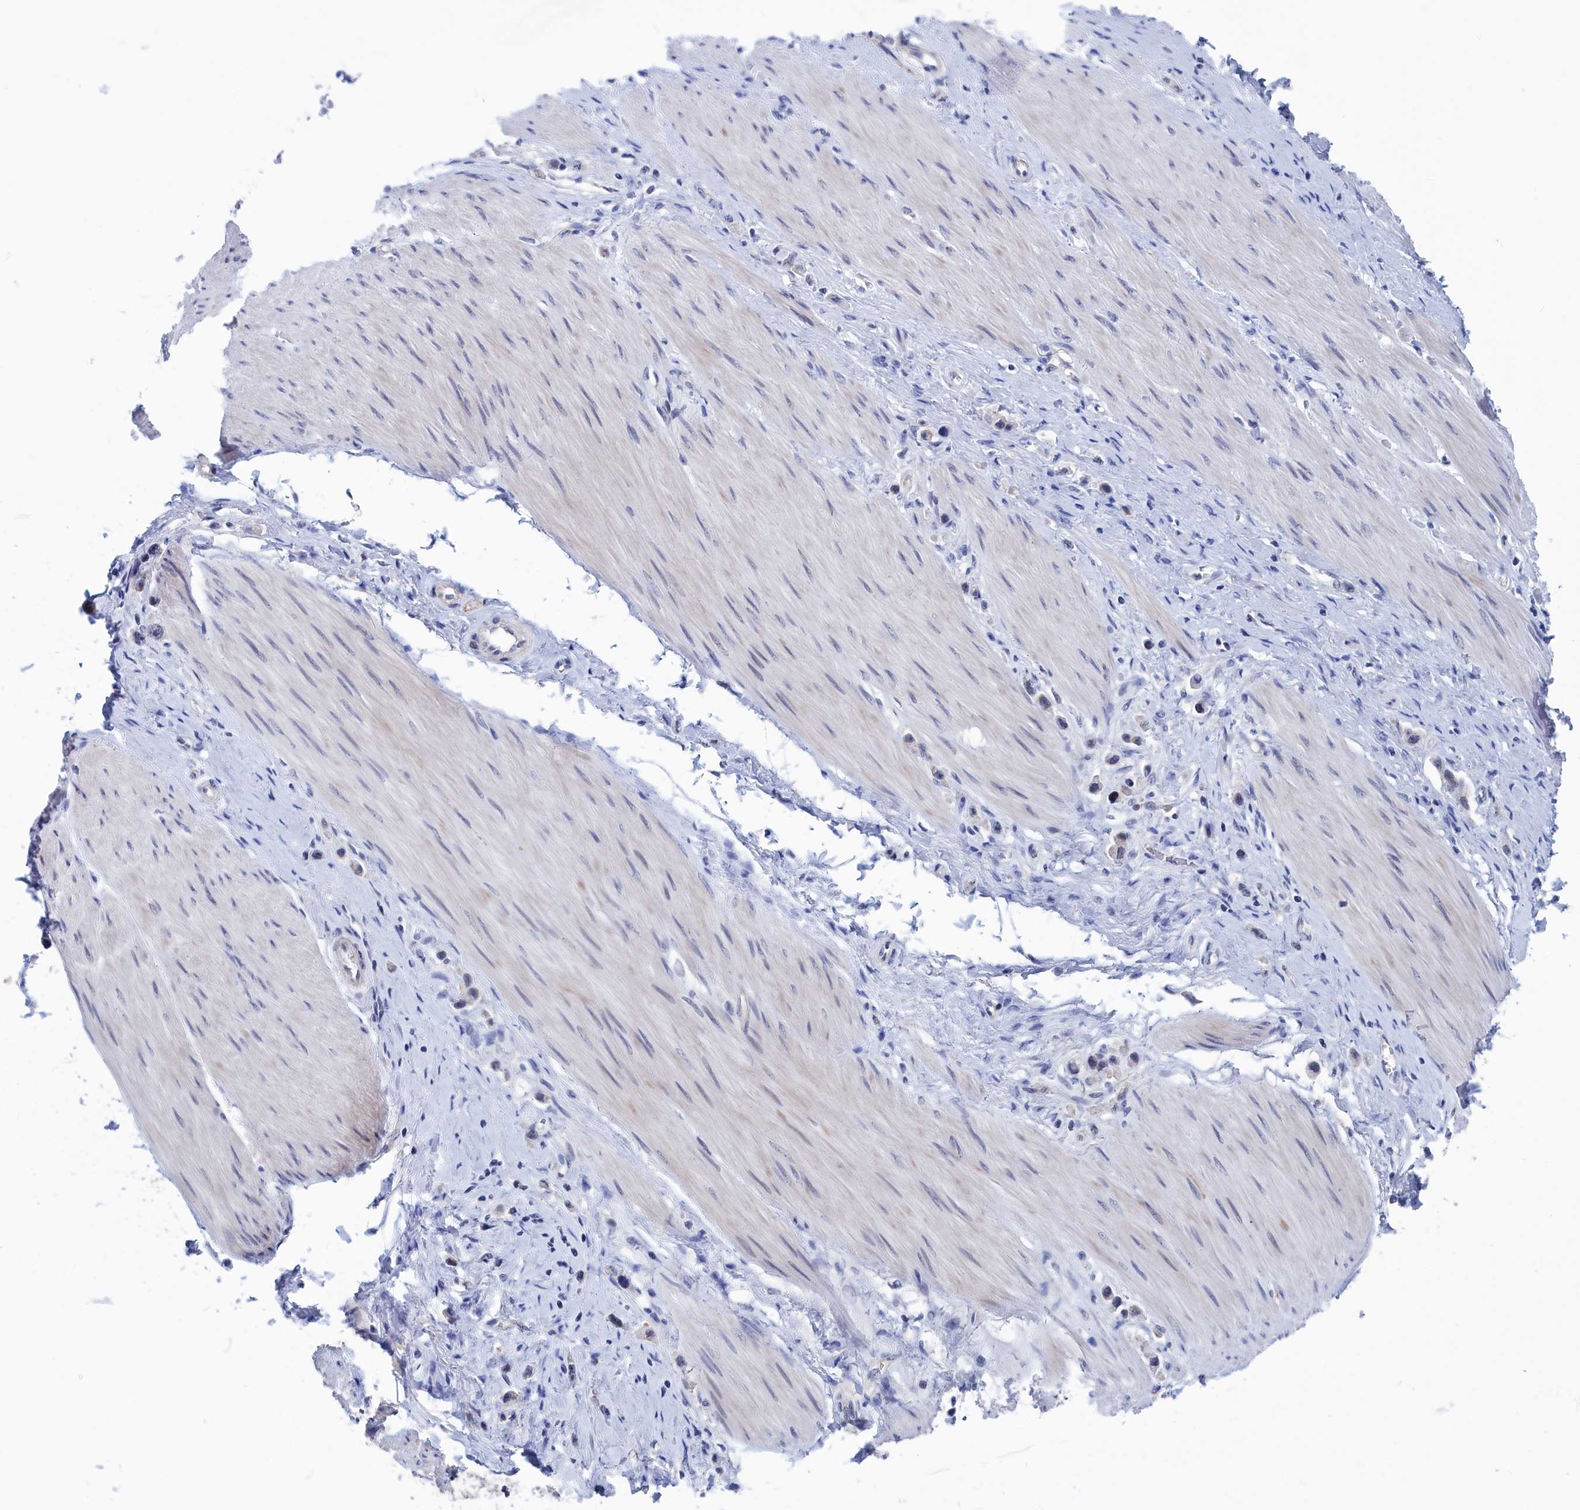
{"staining": {"intensity": "negative", "quantity": "none", "location": "none"}, "tissue": "stomach cancer", "cell_type": "Tumor cells", "image_type": "cancer", "snomed": [{"axis": "morphology", "description": "Adenocarcinoma, NOS"}, {"axis": "topography", "description": "Stomach"}], "caption": "Stomach cancer was stained to show a protein in brown. There is no significant positivity in tumor cells. Brightfield microscopy of IHC stained with DAB (brown) and hematoxylin (blue), captured at high magnification.", "gene": "MARCHF3", "patient": {"sex": "female", "age": 65}}